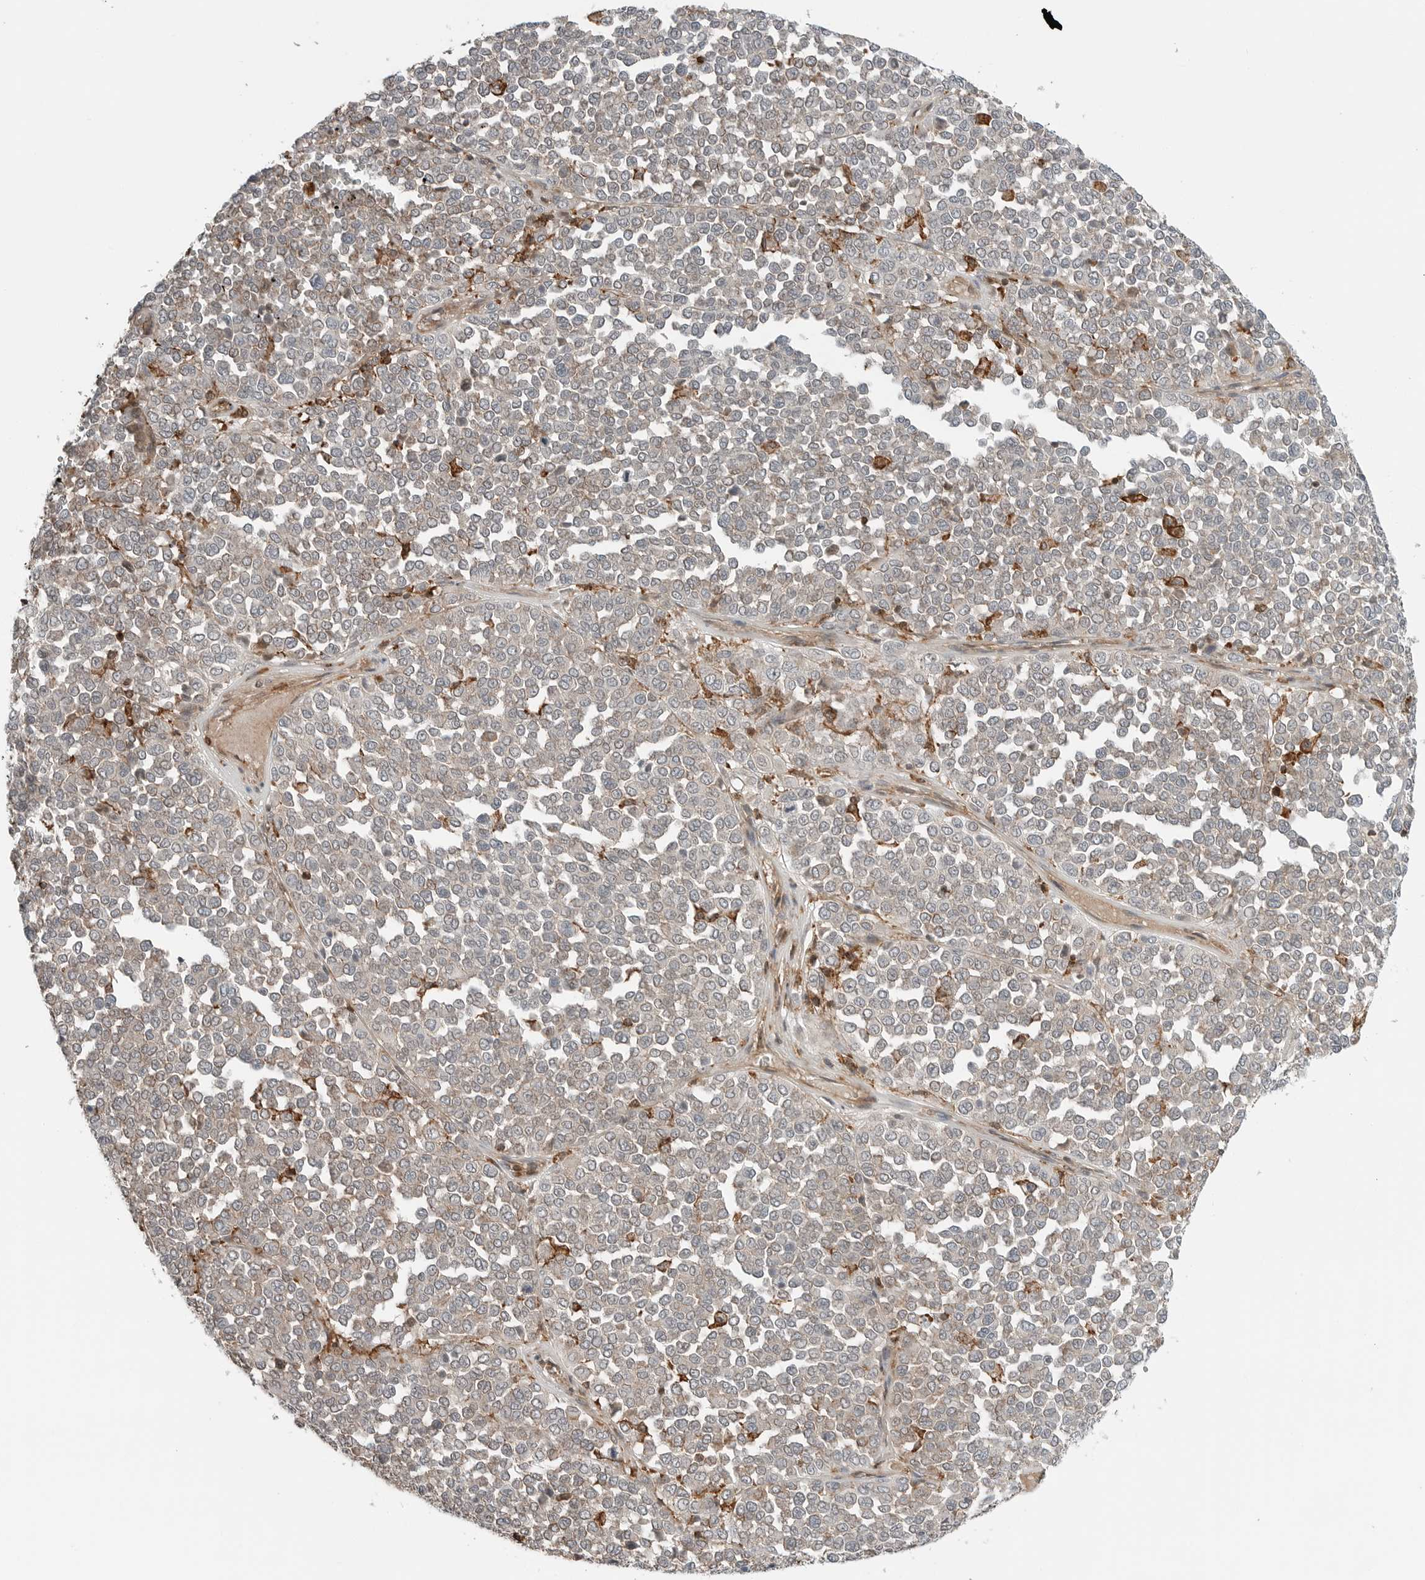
{"staining": {"intensity": "weak", "quantity": "25%-75%", "location": "cytoplasmic/membranous"}, "tissue": "melanoma", "cell_type": "Tumor cells", "image_type": "cancer", "snomed": [{"axis": "morphology", "description": "Malignant melanoma, Metastatic site"}, {"axis": "topography", "description": "Pancreas"}], "caption": "Immunohistochemical staining of human malignant melanoma (metastatic site) shows low levels of weak cytoplasmic/membranous protein expression in approximately 25%-75% of tumor cells.", "gene": "LEFTY2", "patient": {"sex": "female", "age": 30}}